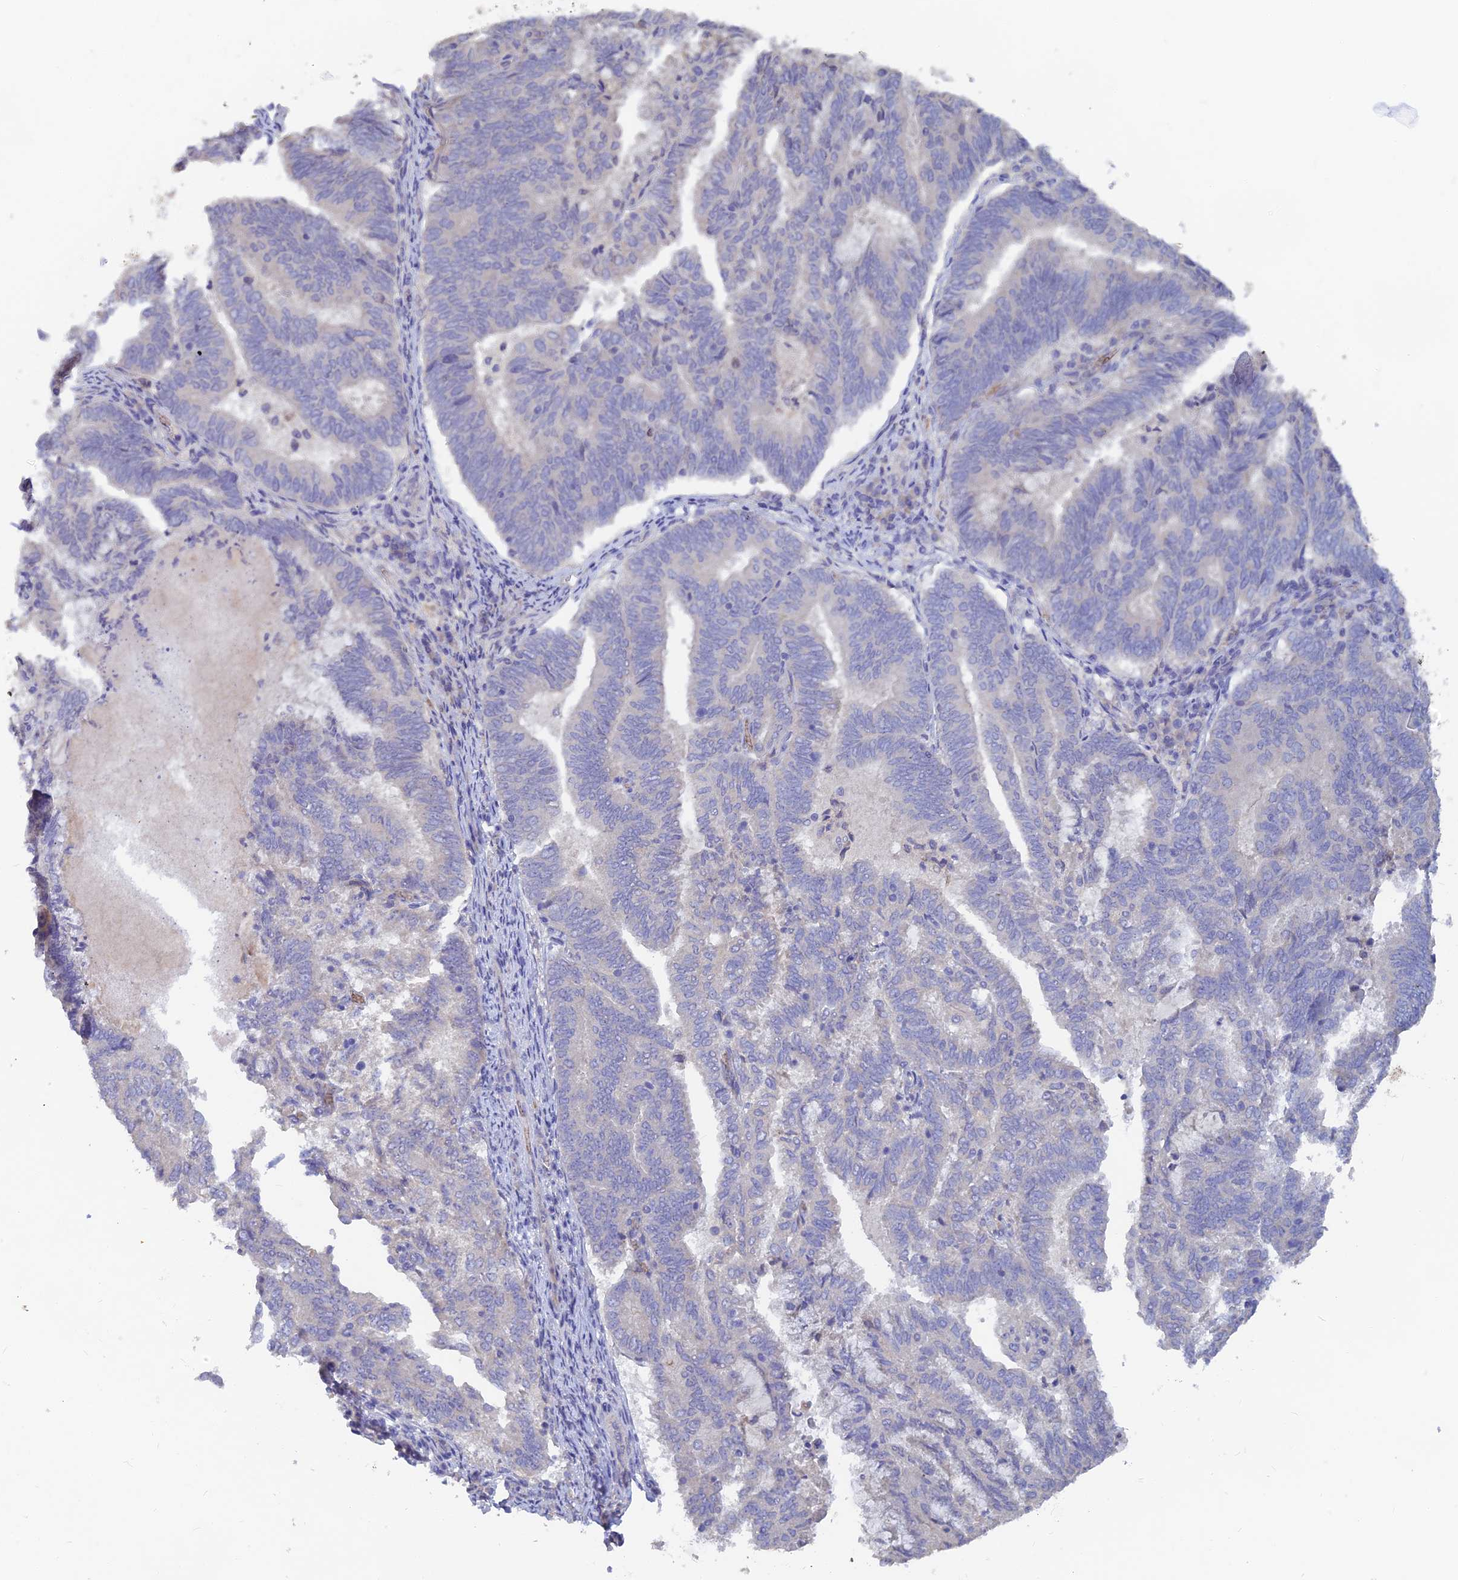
{"staining": {"intensity": "negative", "quantity": "none", "location": "none"}, "tissue": "endometrial cancer", "cell_type": "Tumor cells", "image_type": "cancer", "snomed": [{"axis": "morphology", "description": "Adenocarcinoma, NOS"}, {"axis": "topography", "description": "Endometrium"}], "caption": "Protein analysis of endometrial cancer shows no significant staining in tumor cells.", "gene": "ARRDC1", "patient": {"sex": "female", "age": 80}}